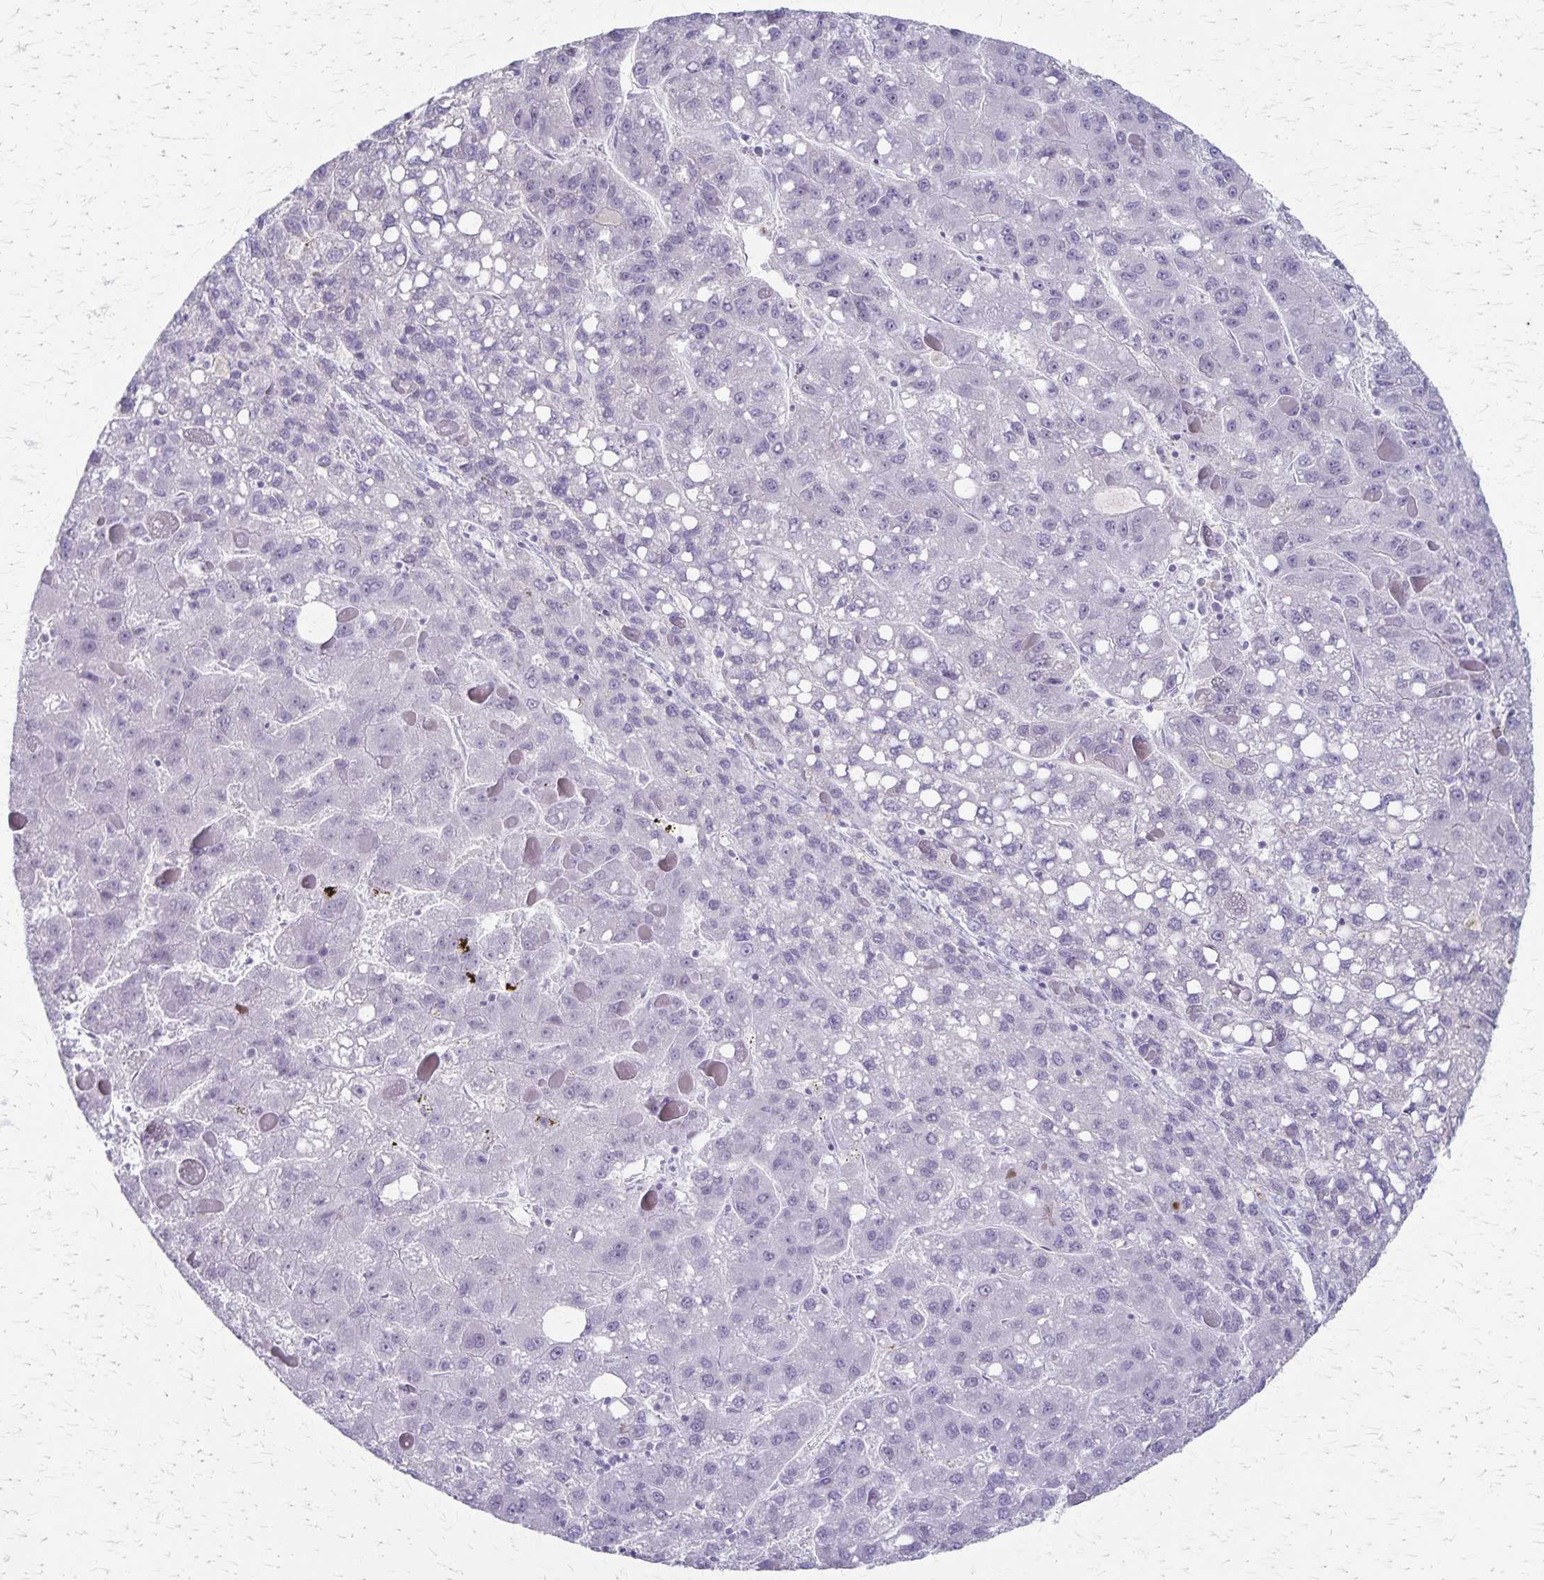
{"staining": {"intensity": "negative", "quantity": "none", "location": "none"}, "tissue": "liver cancer", "cell_type": "Tumor cells", "image_type": "cancer", "snomed": [{"axis": "morphology", "description": "Carcinoma, Hepatocellular, NOS"}, {"axis": "topography", "description": "Liver"}], "caption": "Micrograph shows no protein expression in tumor cells of liver cancer tissue.", "gene": "RASL10B", "patient": {"sex": "female", "age": 82}}